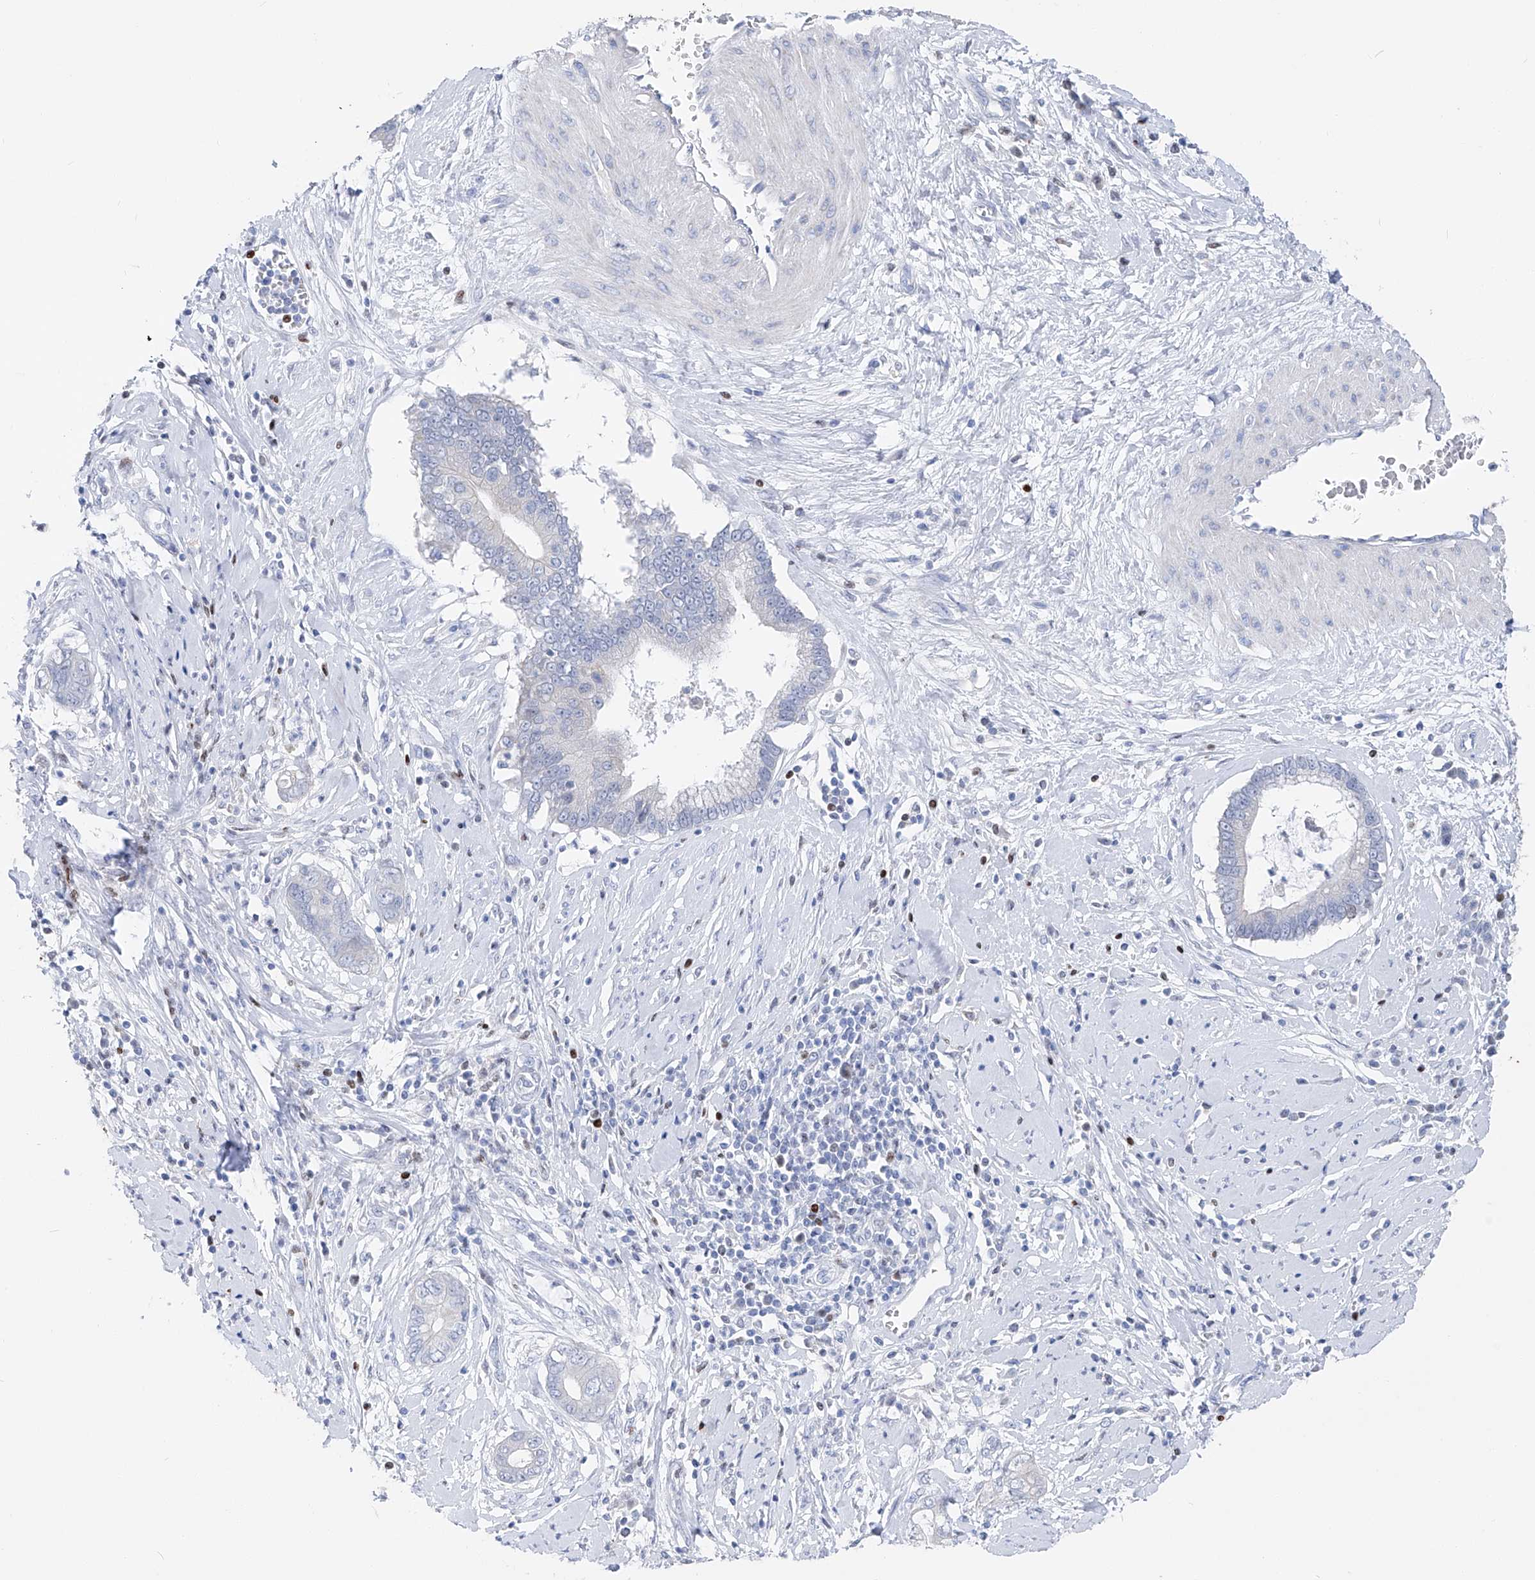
{"staining": {"intensity": "negative", "quantity": "none", "location": "none"}, "tissue": "cervical cancer", "cell_type": "Tumor cells", "image_type": "cancer", "snomed": [{"axis": "morphology", "description": "Adenocarcinoma, NOS"}, {"axis": "topography", "description": "Cervix"}], "caption": "The micrograph demonstrates no staining of tumor cells in cervical cancer (adenocarcinoma).", "gene": "FRS3", "patient": {"sex": "female", "age": 44}}